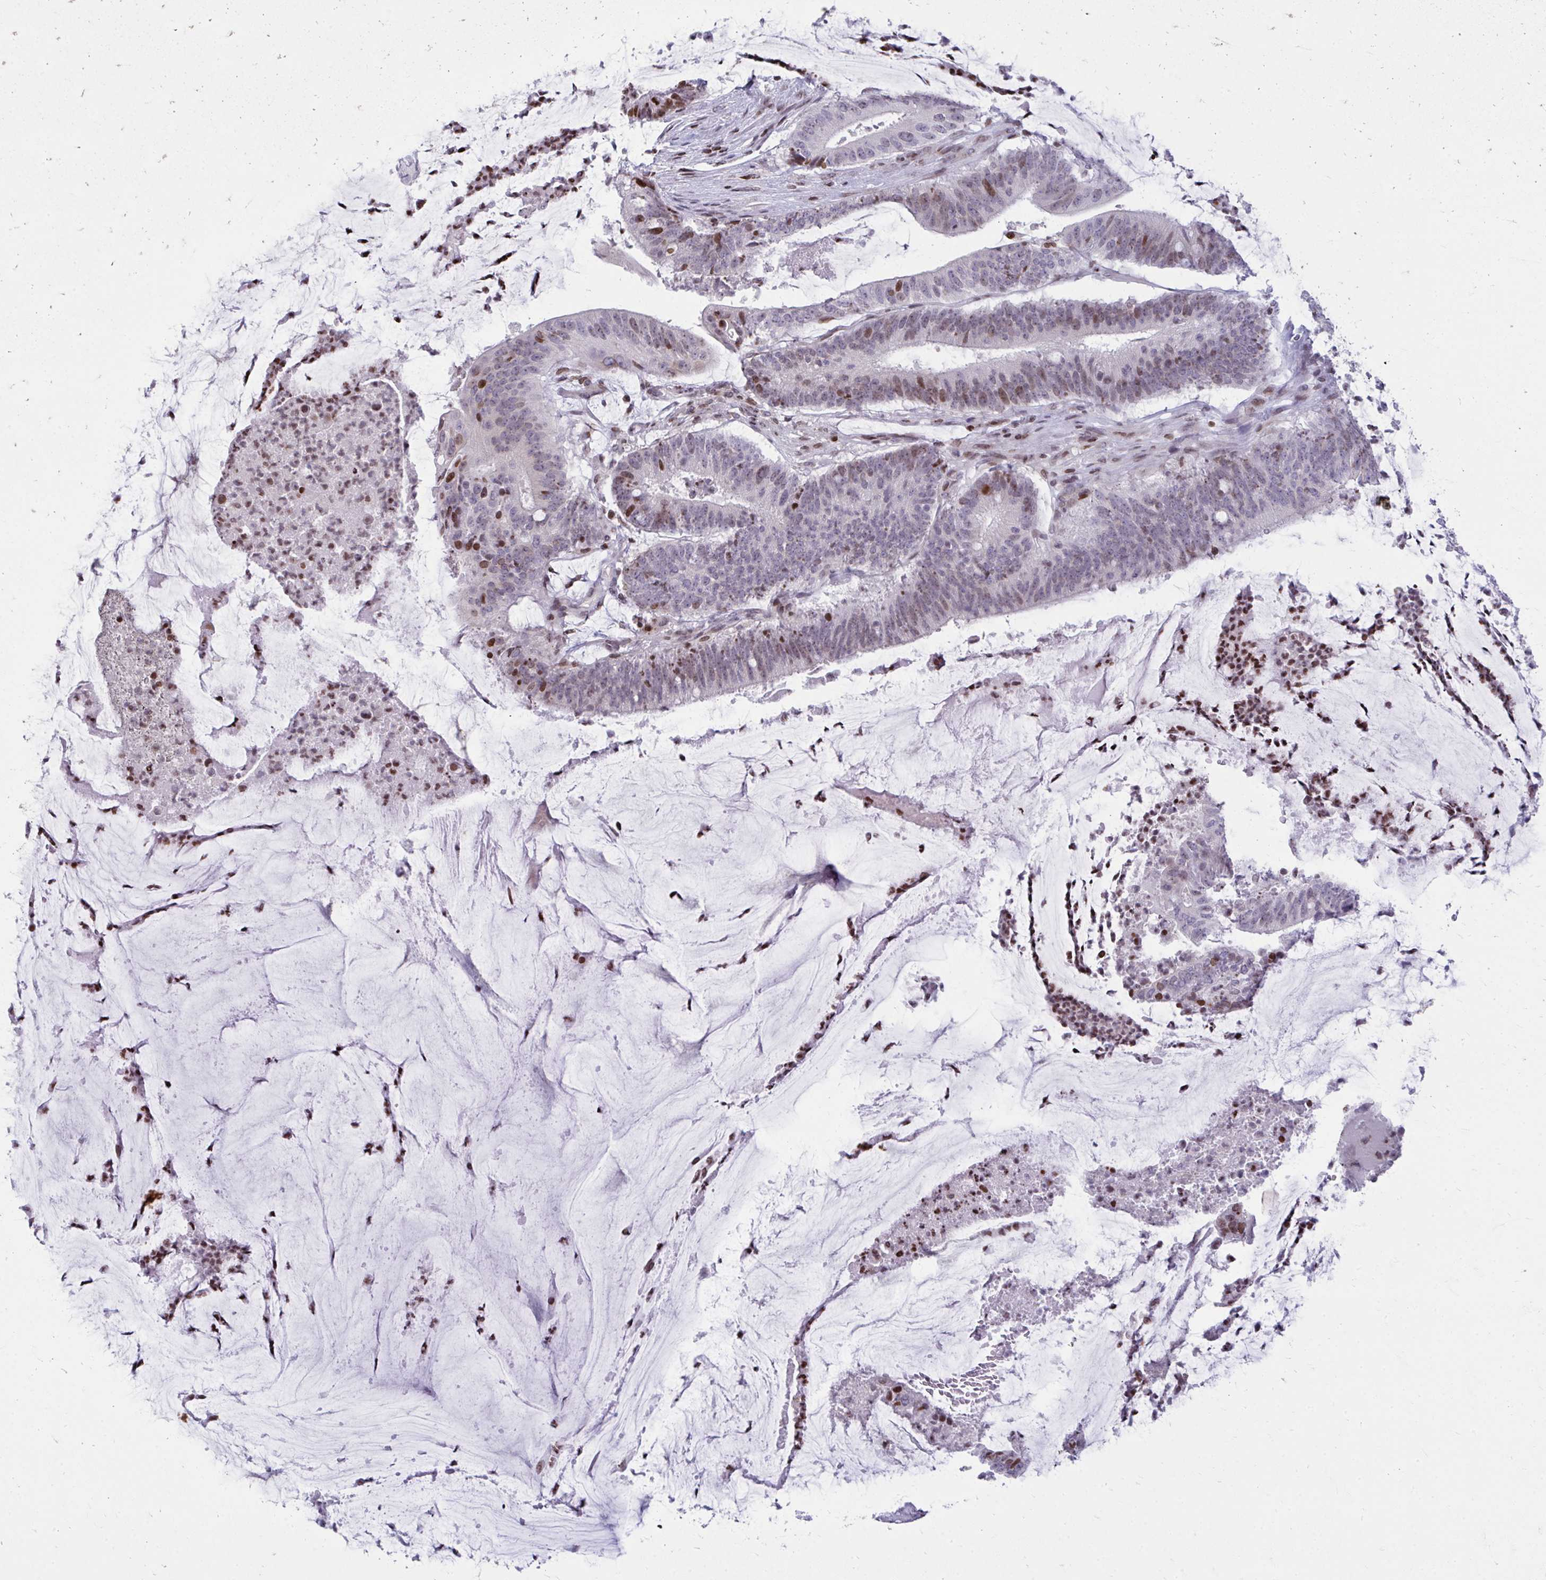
{"staining": {"intensity": "moderate", "quantity": "<25%", "location": "nuclear"}, "tissue": "colorectal cancer", "cell_type": "Tumor cells", "image_type": "cancer", "snomed": [{"axis": "morphology", "description": "Adenocarcinoma, NOS"}, {"axis": "topography", "description": "Colon"}], "caption": "Colorectal cancer (adenocarcinoma) stained with immunohistochemistry (IHC) shows moderate nuclear staining in about <25% of tumor cells.", "gene": "AP5M1", "patient": {"sex": "female", "age": 43}}